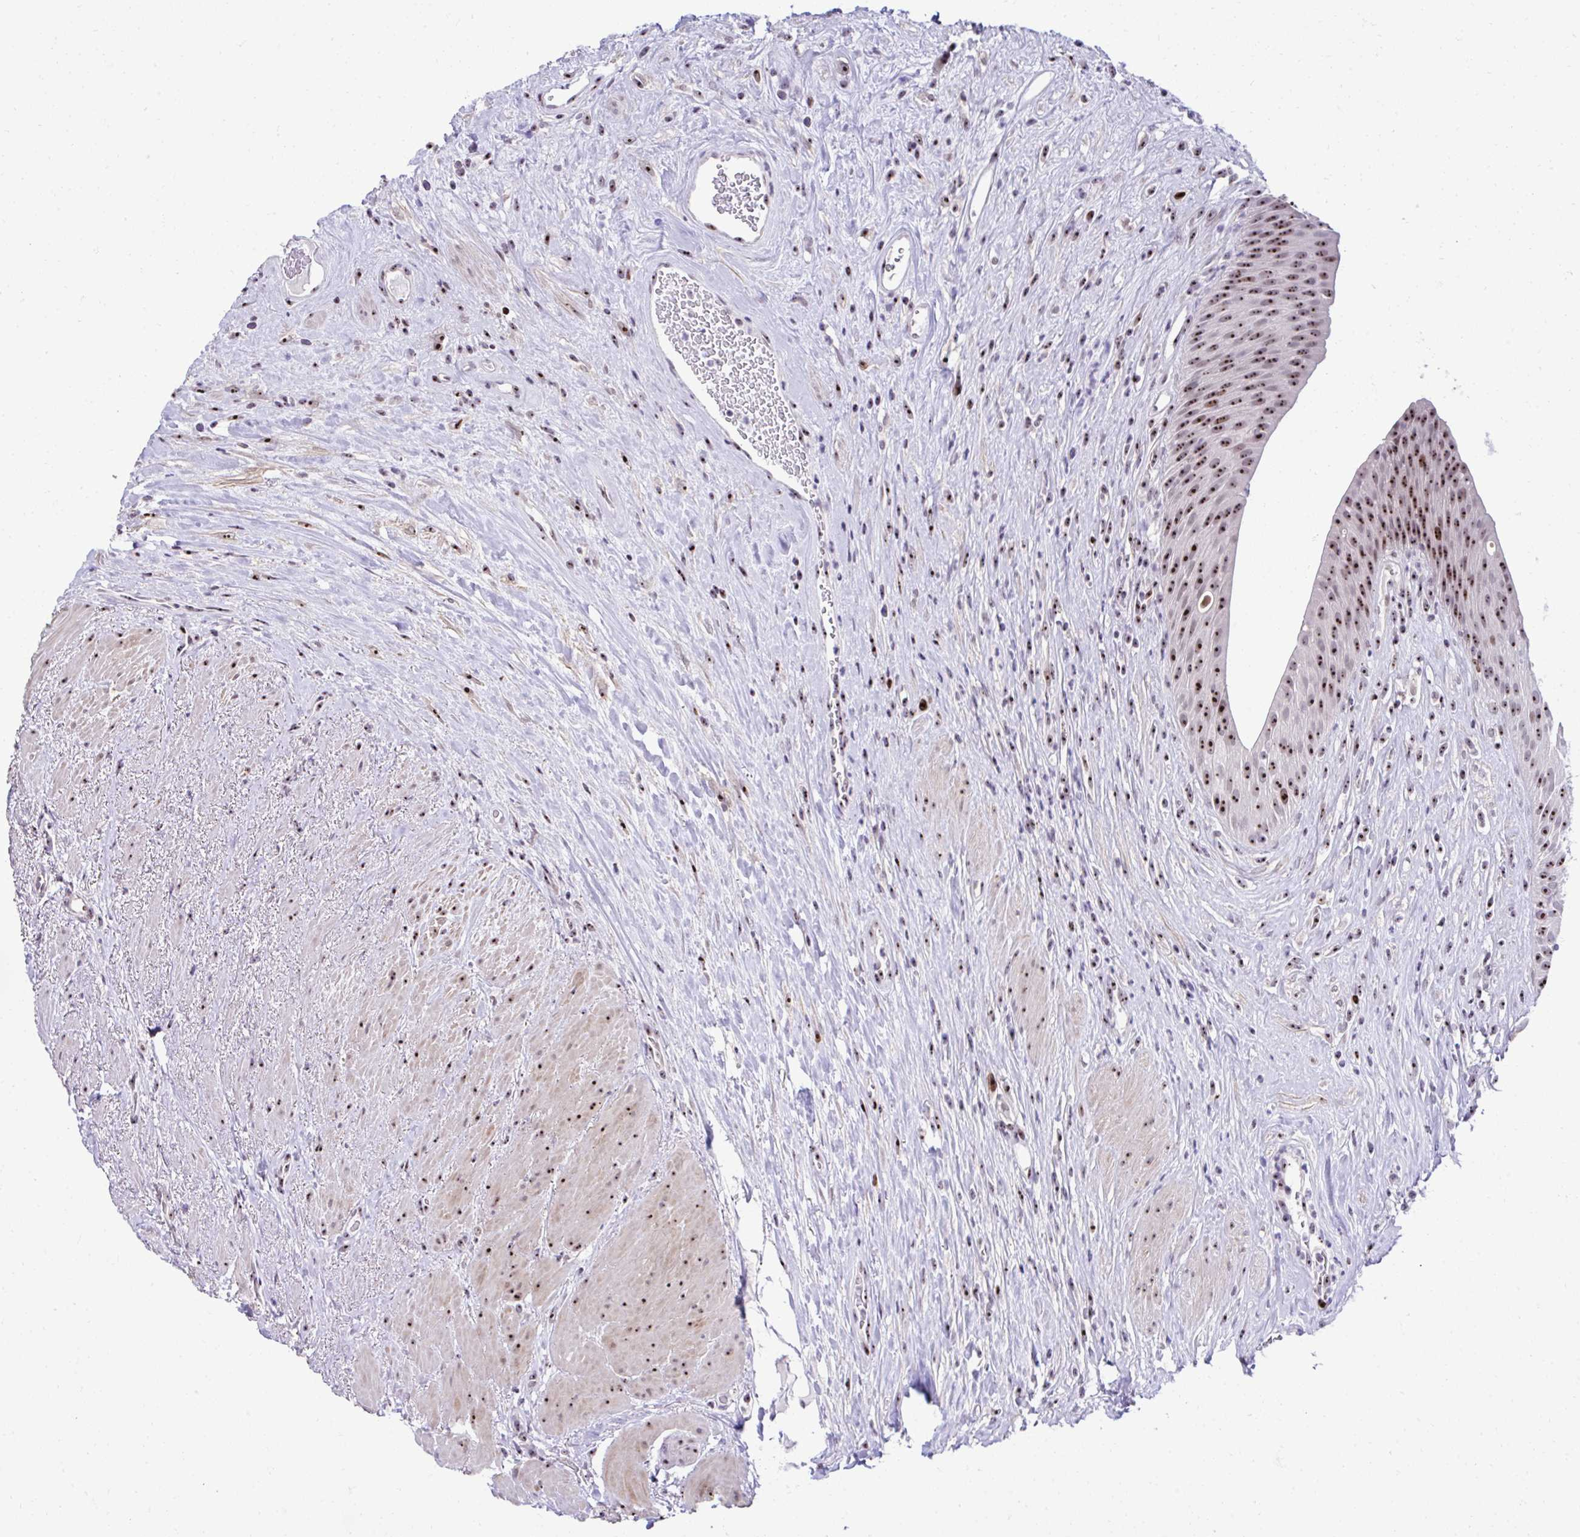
{"staining": {"intensity": "strong", "quantity": ">75%", "location": "nuclear"}, "tissue": "urinary bladder", "cell_type": "Urothelial cells", "image_type": "normal", "snomed": [{"axis": "morphology", "description": "Normal tissue, NOS"}, {"axis": "topography", "description": "Urinary bladder"}], "caption": "High-power microscopy captured an immunohistochemistry photomicrograph of benign urinary bladder, revealing strong nuclear expression in approximately >75% of urothelial cells. Using DAB (brown) and hematoxylin (blue) stains, captured at high magnification using brightfield microscopy.", "gene": "CEP72", "patient": {"sex": "female", "age": 56}}